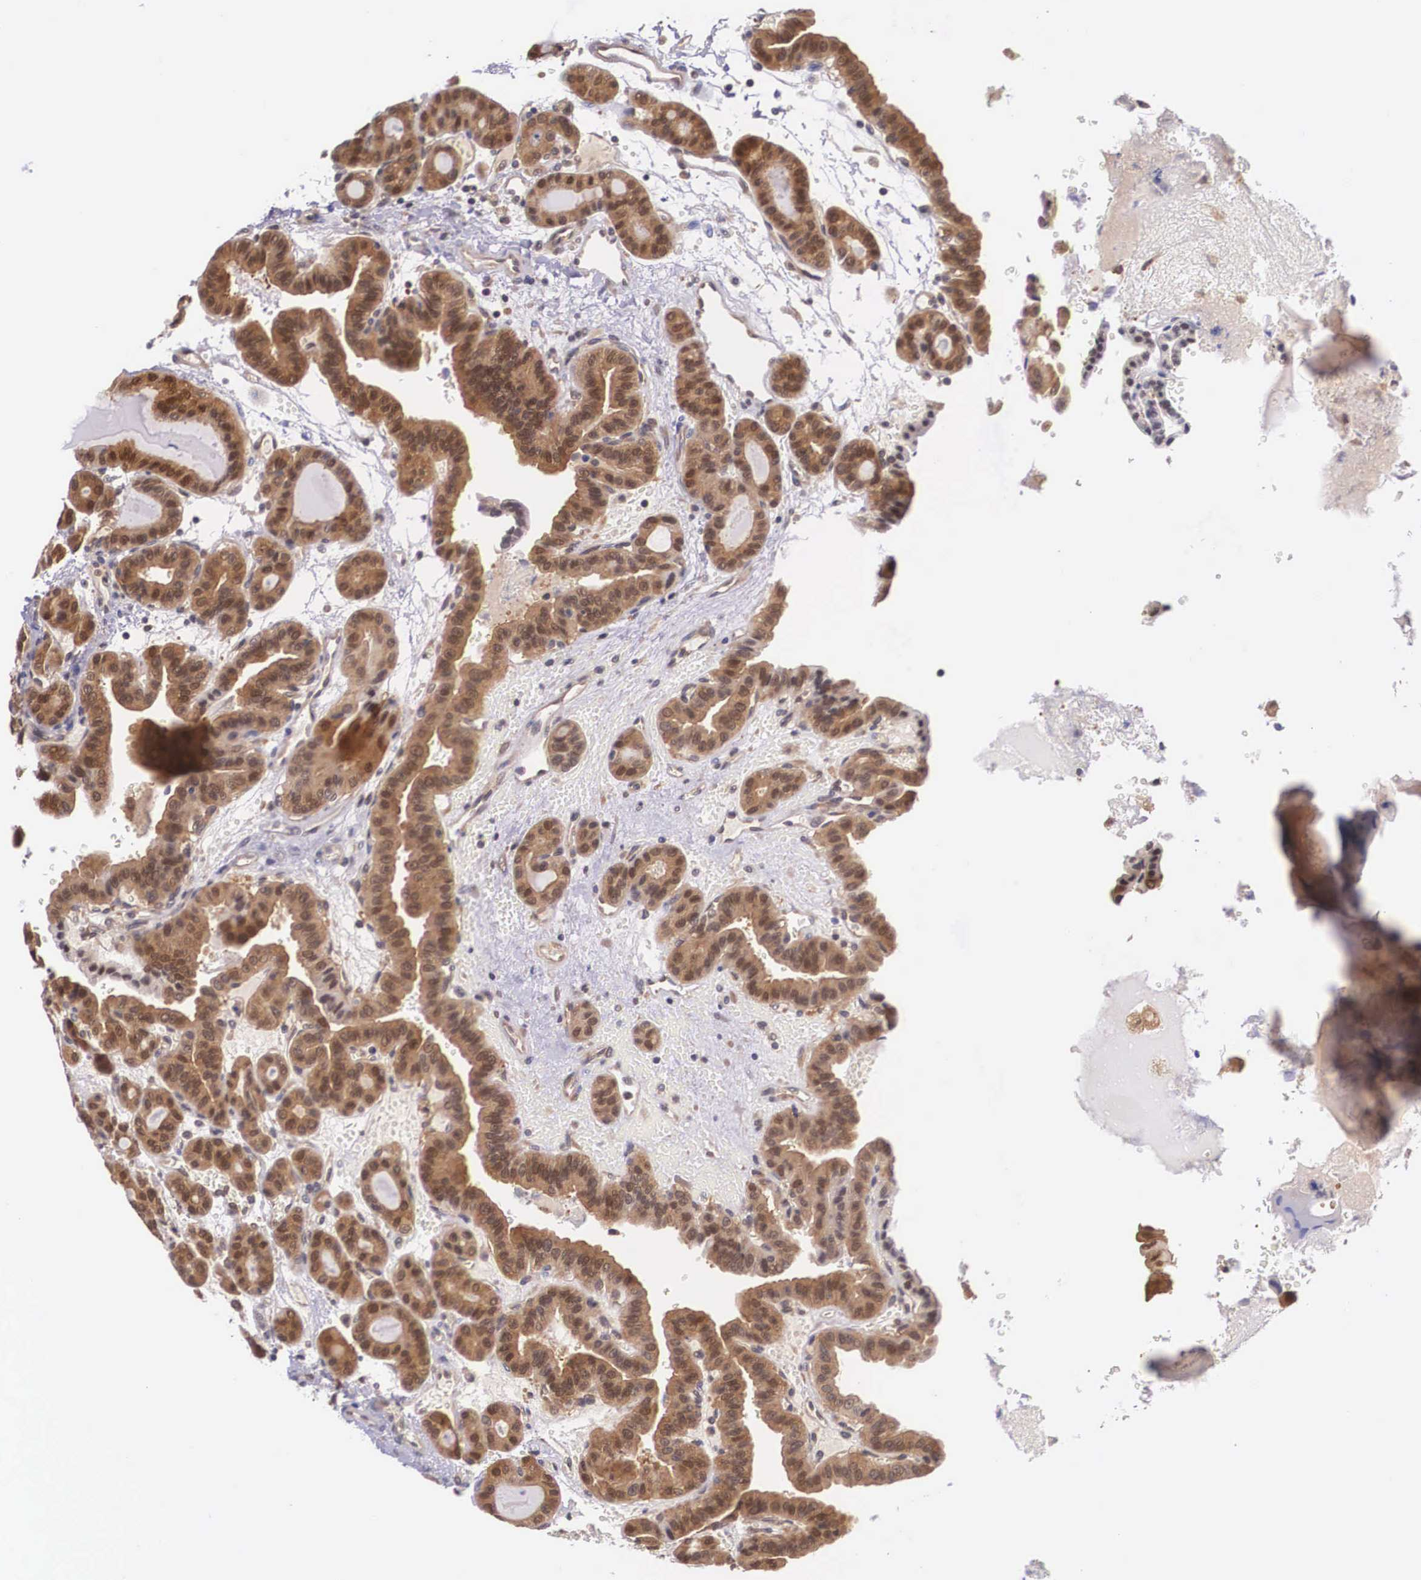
{"staining": {"intensity": "strong", "quantity": ">75%", "location": "cytoplasmic/membranous"}, "tissue": "thyroid cancer", "cell_type": "Tumor cells", "image_type": "cancer", "snomed": [{"axis": "morphology", "description": "Papillary adenocarcinoma, NOS"}, {"axis": "topography", "description": "Thyroid gland"}], "caption": "Immunohistochemical staining of human thyroid cancer (papillary adenocarcinoma) demonstrates high levels of strong cytoplasmic/membranous positivity in about >75% of tumor cells. (DAB IHC, brown staining for protein, blue staining for nuclei).", "gene": "IGBP1", "patient": {"sex": "male", "age": 87}}